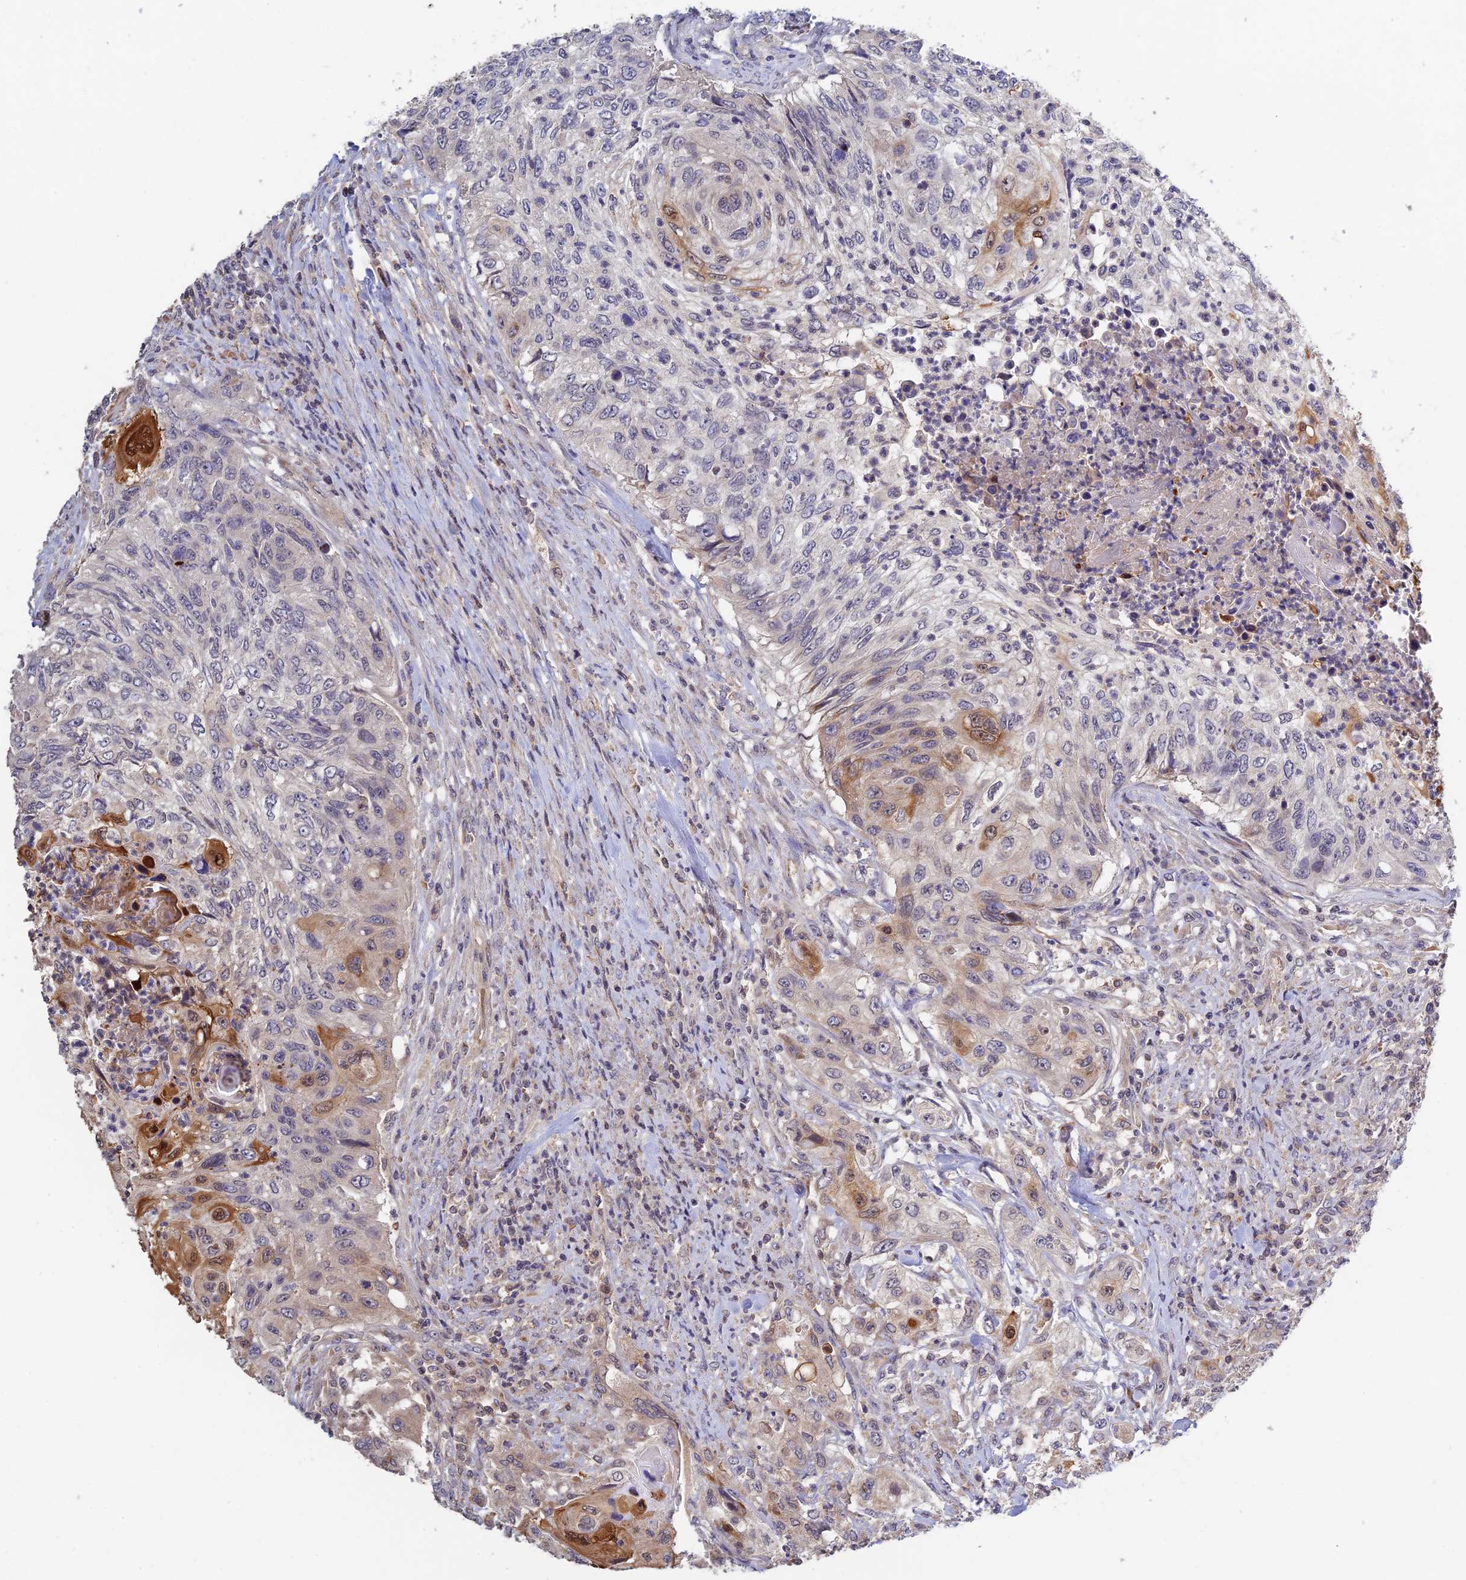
{"staining": {"intensity": "moderate", "quantity": "<25%", "location": "cytoplasmic/membranous,nuclear"}, "tissue": "urothelial cancer", "cell_type": "Tumor cells", "image_type": "cancer", "snomed": [{"axis": "morphology", "description": "Urothelial carcinoma, High grade"}, {"axis": "topography", "description": "Urinary bladder"}], "caption": "Protein staining by IHC exhibits moderate cytoplasmic/membranous and nuclear positivity in approximately <25% of tumor cells in high-grade urothelial carcinoma.", "gene": "CWH43", "patient": {"sex": "female", "age": 60}}